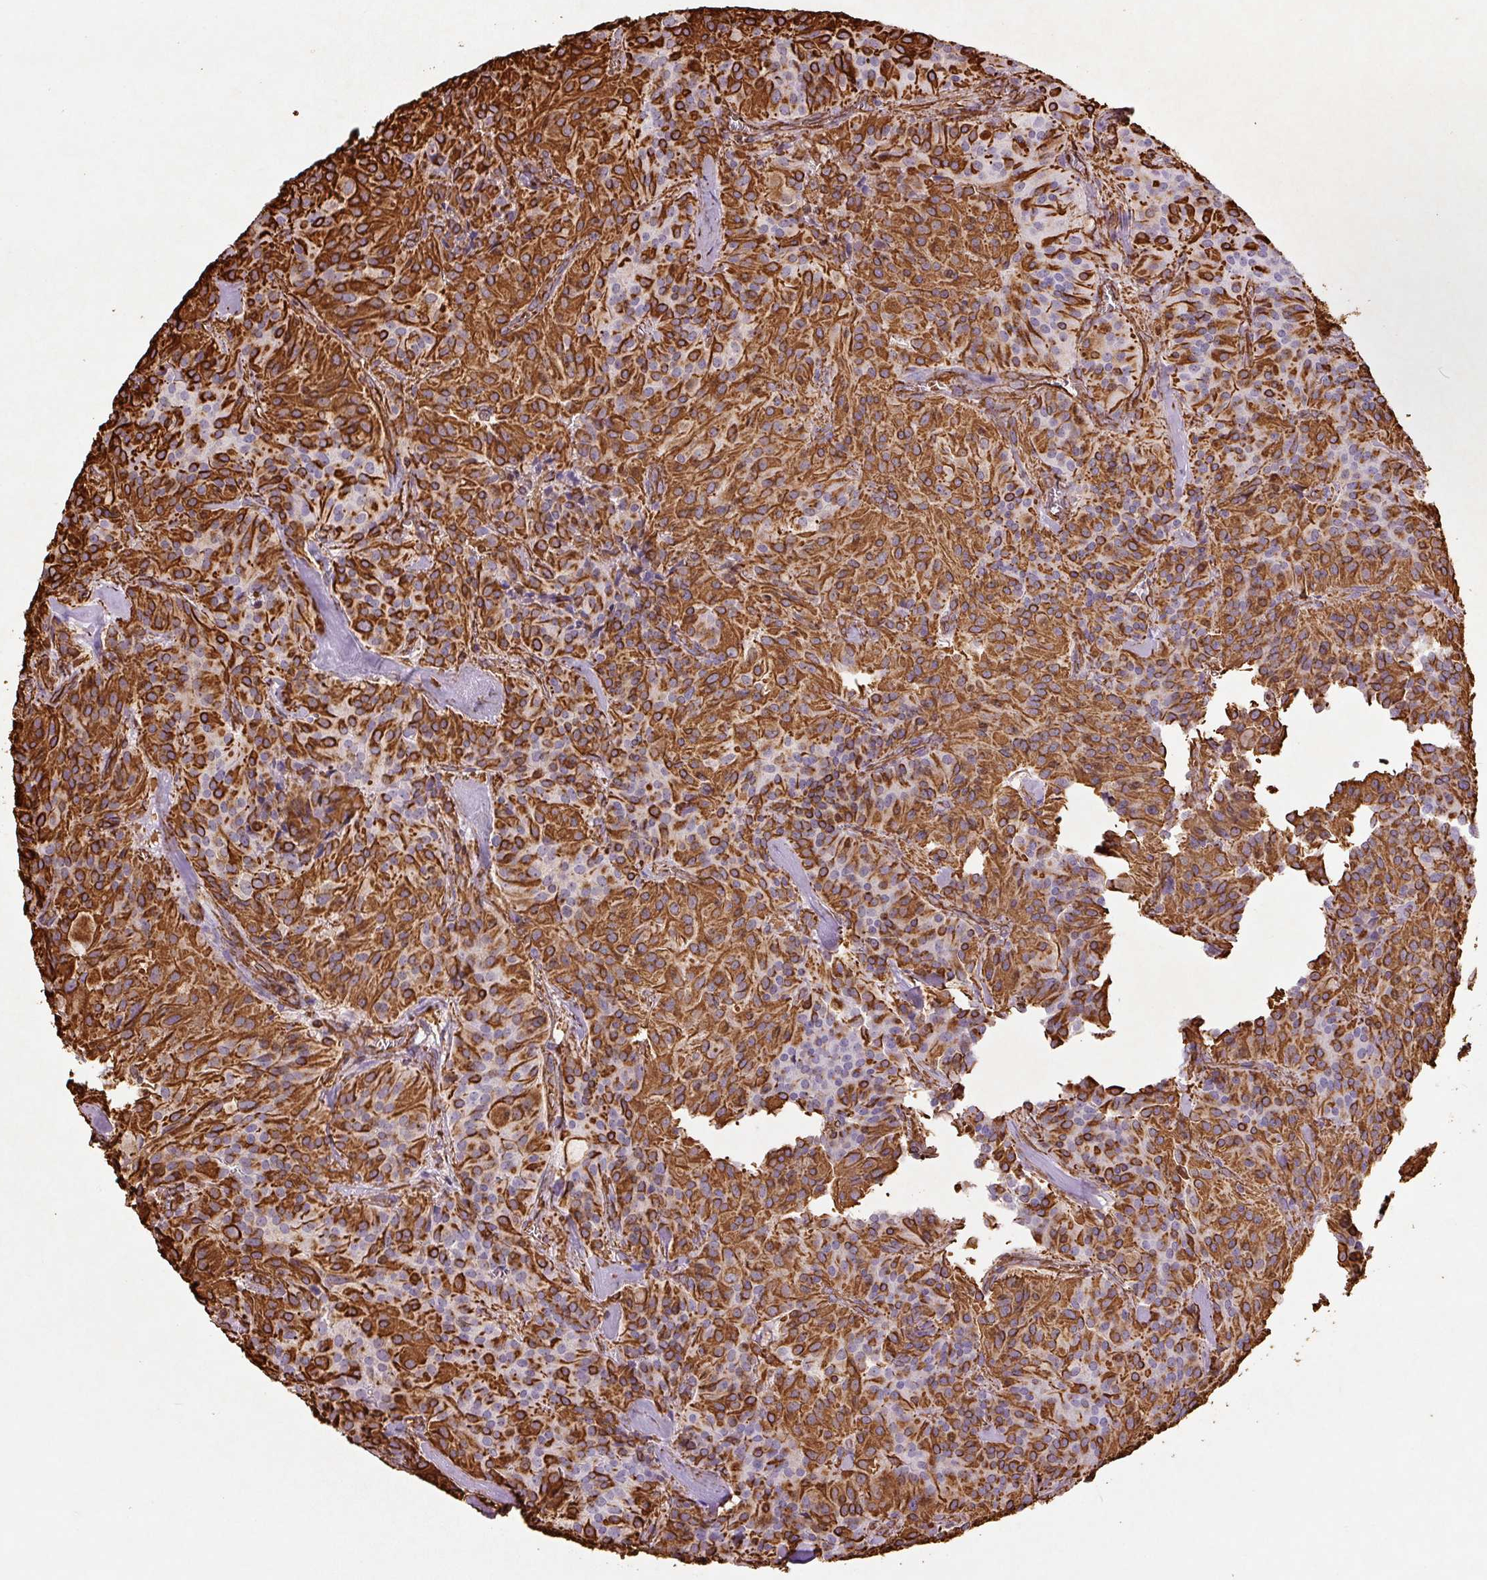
{"staining": {"intensity": "strong", "quantity": ">75%", "location": "cytoplasmic/membranous"}, "tissue": "glioma", "cell_type": "Tumor cells", "image_type": "cancer", "snomed": [{"axis": "morphology", "description": "Glioma, malignant, Low grade"}, {"axis": "topography", "description": "Brain"}], "caption": "Malignant glioma (low-grade) stained for a protein displays strong cytoplasmic/membranous positivity in tumor cells. (DAB IHC, brown staining for protein, blue staining for nuclei).", "gene": "VIM", "patient": {"sex": "male", "age": 42}}